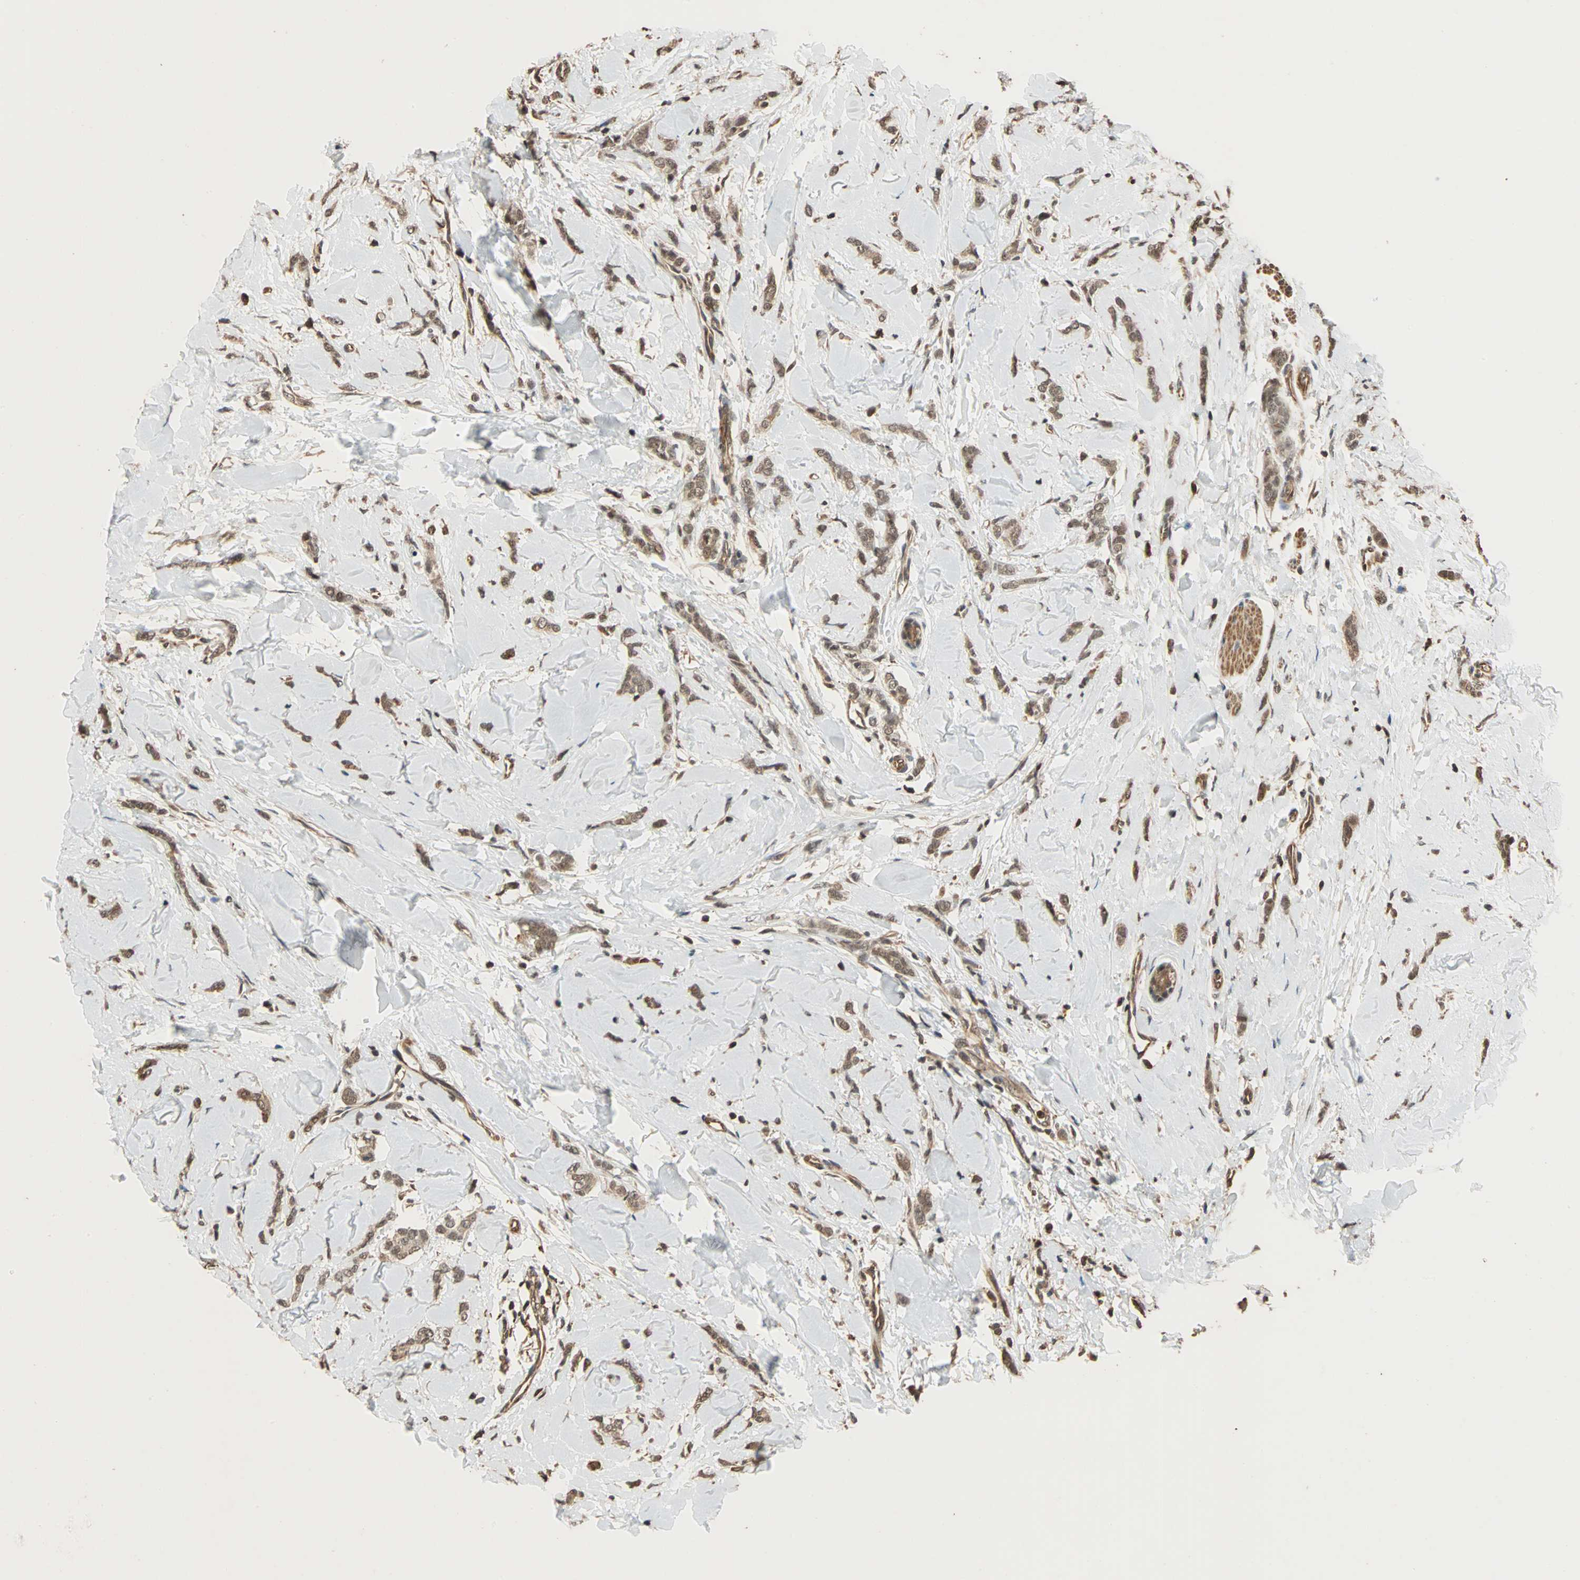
{"staining": {"intensity": "moderate", "quantity": ">75%", "location": "cytoplasmic/membranous,nuclear"}, "tissue": "breast cancer", "cell_type": "Tumor cells", "image_type": "cancer", "snomed": [{"axis": "morphology", "description": "Lobular carcinoma"}, {"axis": "topography", "description": "Skin"}, {"axis": "topography", "description": "Breast"}], "caption": "Immunohistochemistry (IHC) image of breast cancer stained for a protein (brown), which shows medium levels of moderate cytoplasmic/membranous and nuclear staining in approximately >75% of tumor cells.", "gene": "CDC5L", "patient": {"sex": "female", "age": 46}}